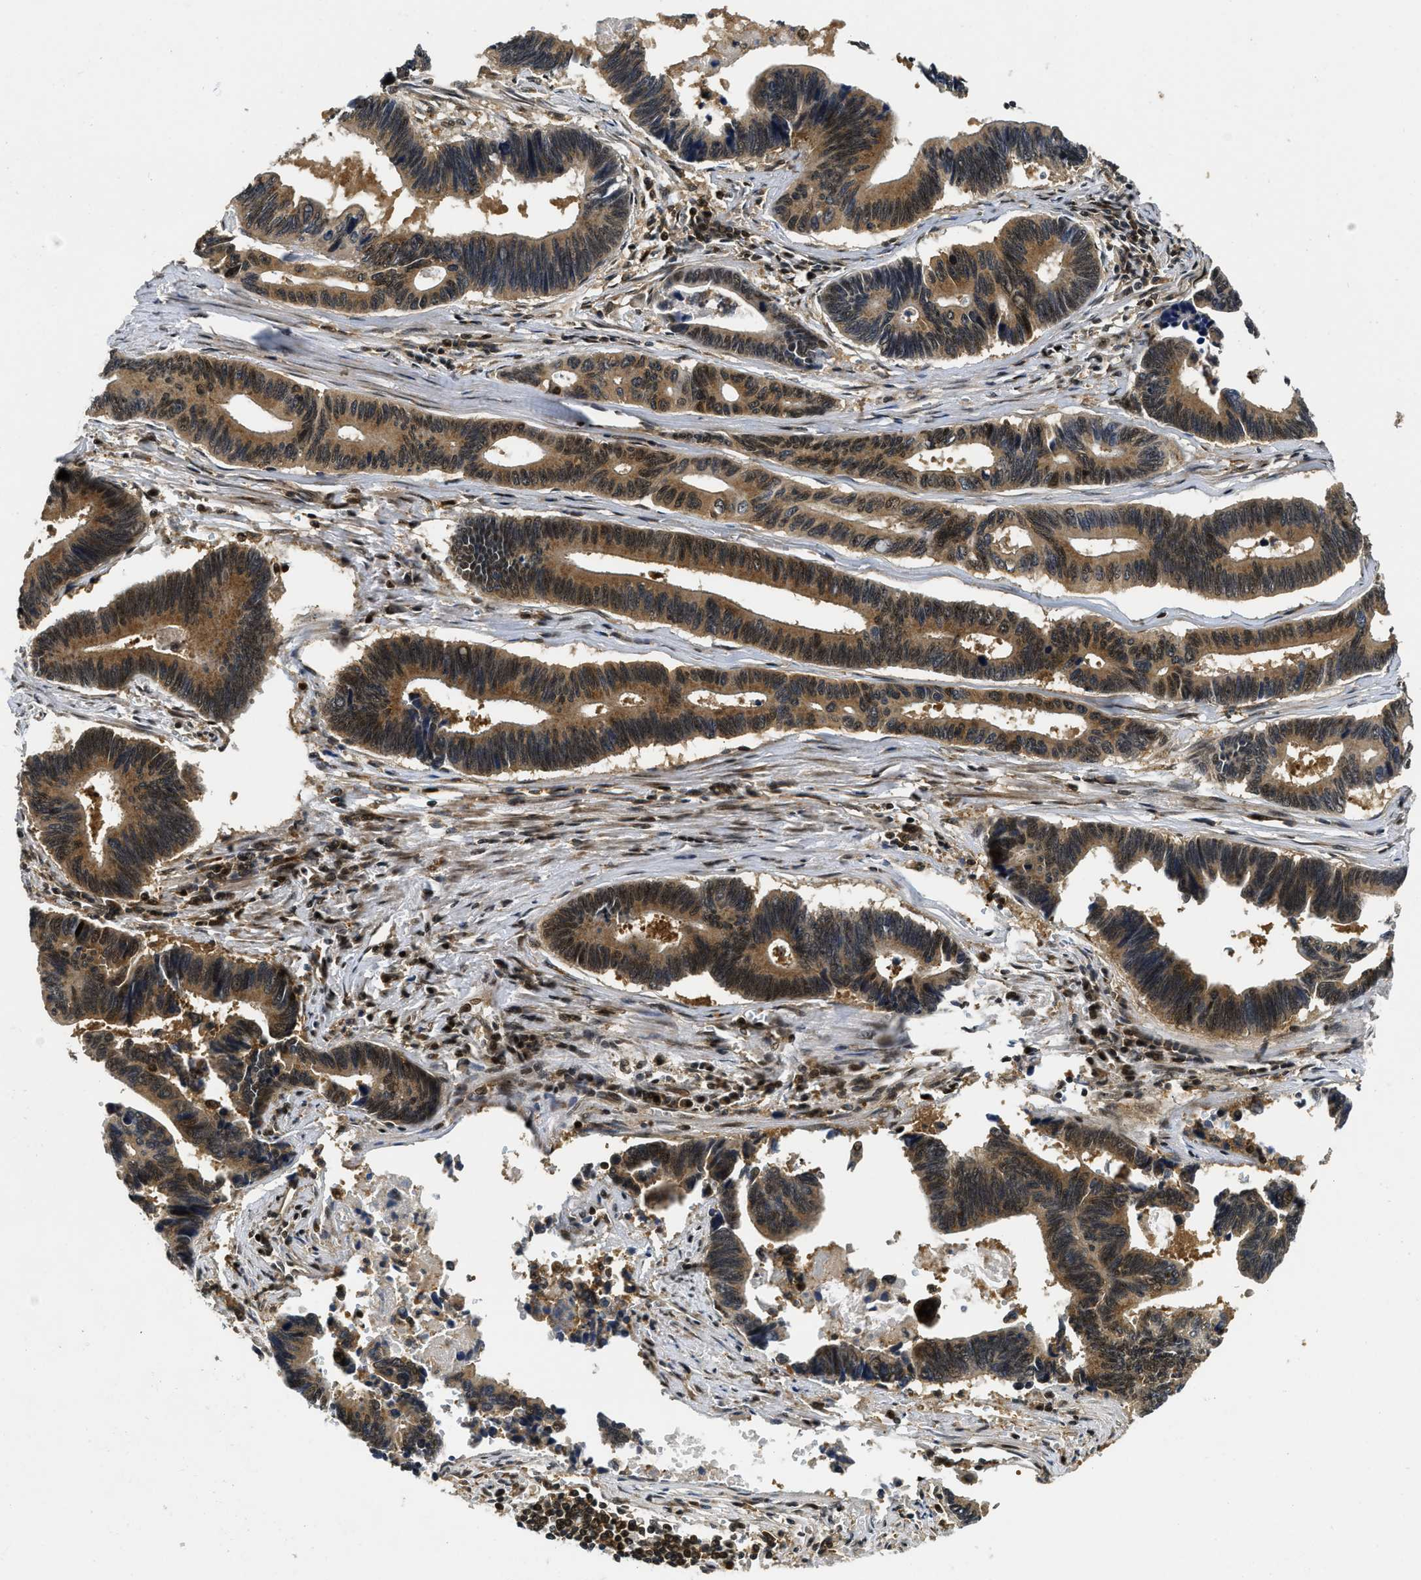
{"staining": {"intensity": "moderate", "quantity": ">75%", "location": "cytoplasmic/membranous,nuclear"}, "tissue": "pancreatic cancer", "cell_type": "Tumor cells", "image_type": "cancer", "snomed": [{"axis": "morphology", "description": "Adenocarcinoma, NOS"}, {"axis": "topography", "description": "Pancreas"}], "caption": "This photomicrograph displays immunohistochemistry staining of human adenocarcinoma (pancreatic), with medium moderate cytoplasmic/membranous and nuclear expression in approximately >75% of tumor cells.", "gene": "ADSL", "patient": {"sex": "female", "age": 70}}